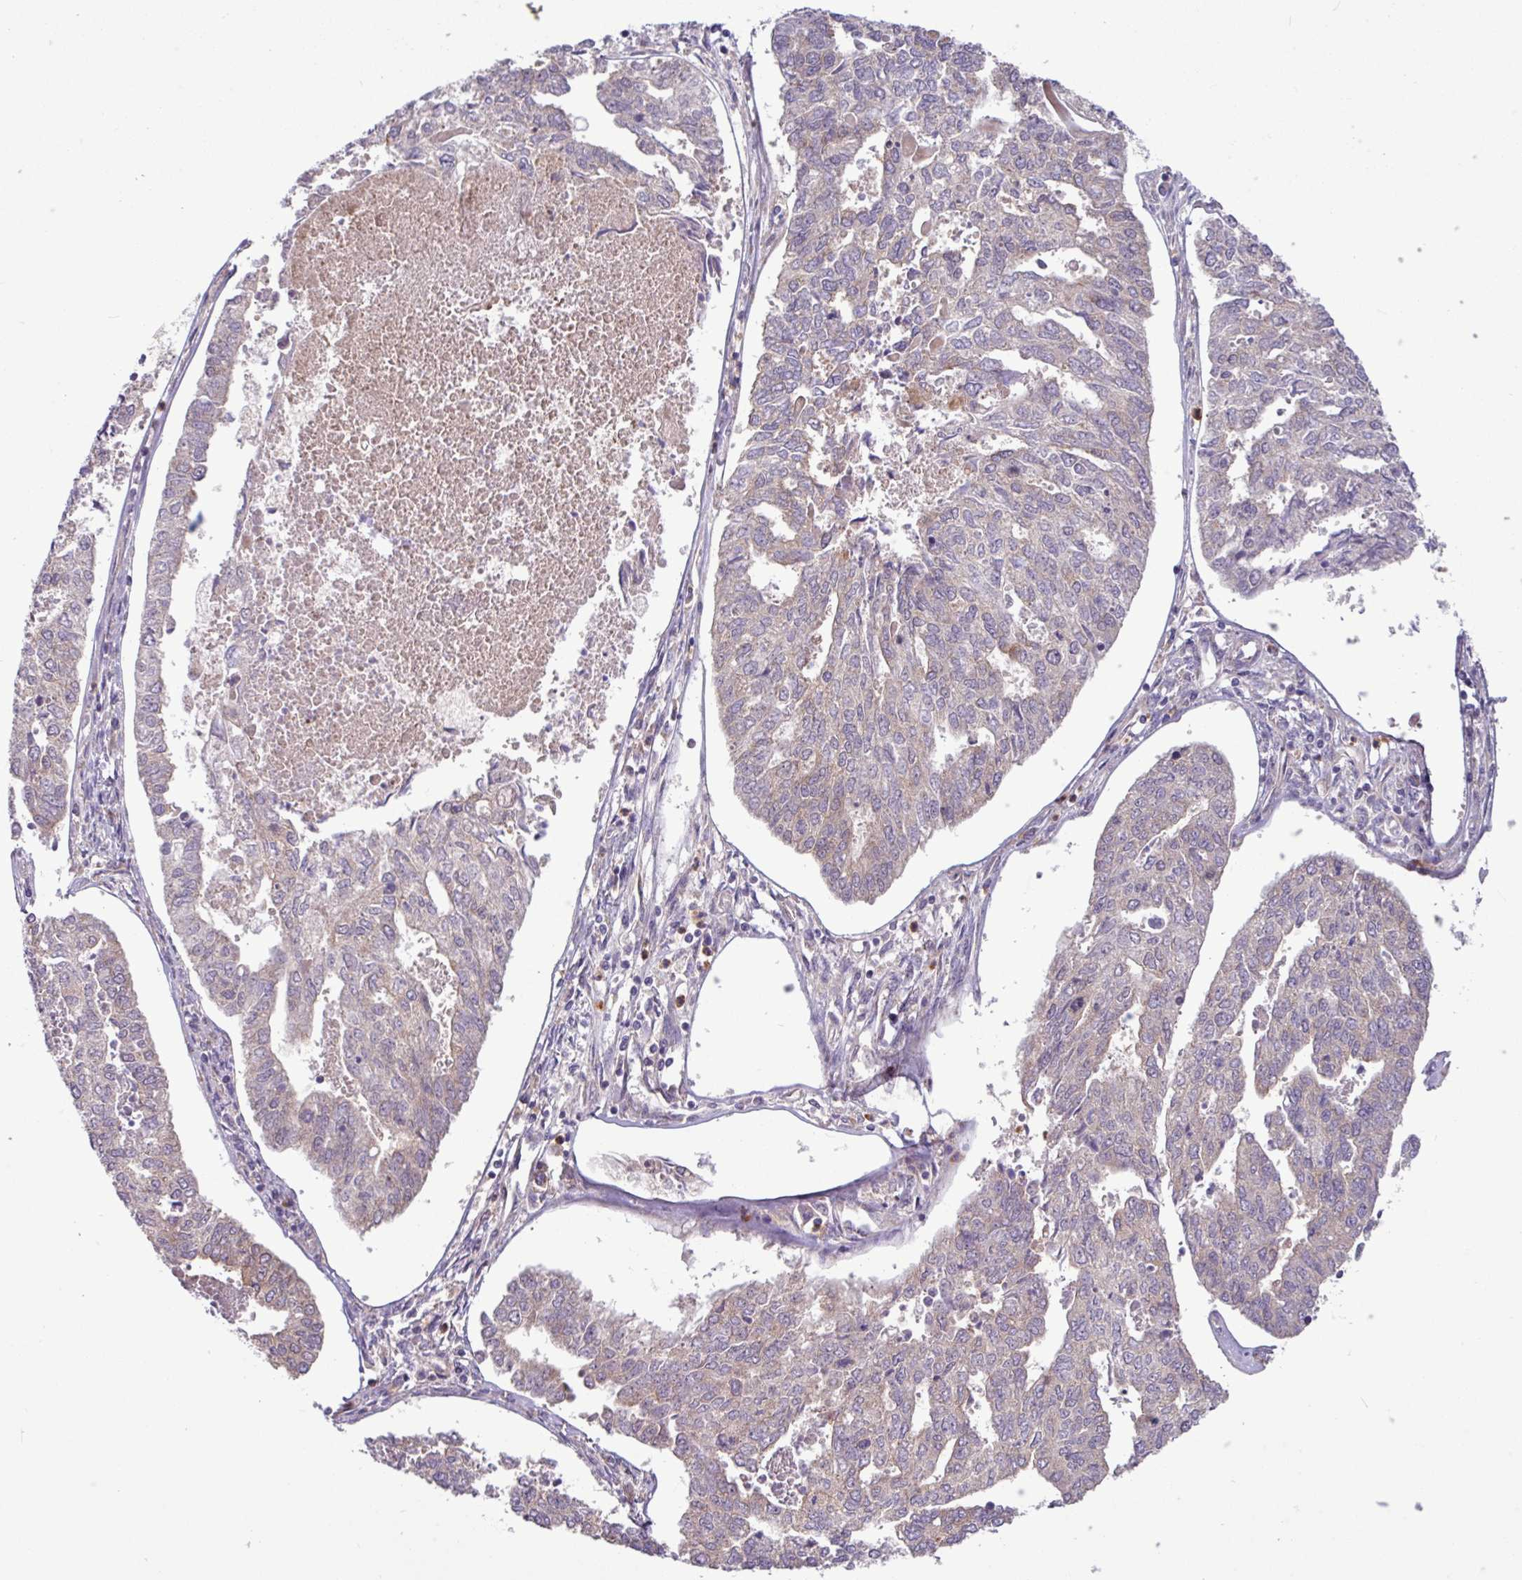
{"staining": {"intensity": "negative", "quantity": "none", "location": "none"}, "tissue": "endometrial cancer", "cell_type": "Tumor cells", "image_type": "cancer", "snomed": [{"axis": "morphology", "description": "Adenocarcinoma, NOS"}, {"axis": "topography", "description": "Endometrium"}], "caption": "Immunohistochemistry (IHC) micrograph of neoplastic tissue: human endometrial cancer (adenocarcinoma) stained with DAB (3,3'-diaminobenzidine) displays no significant protein expression in tumor cells.", "gene": "LSM12", "patient": {"sex": "female", "age": 73}}